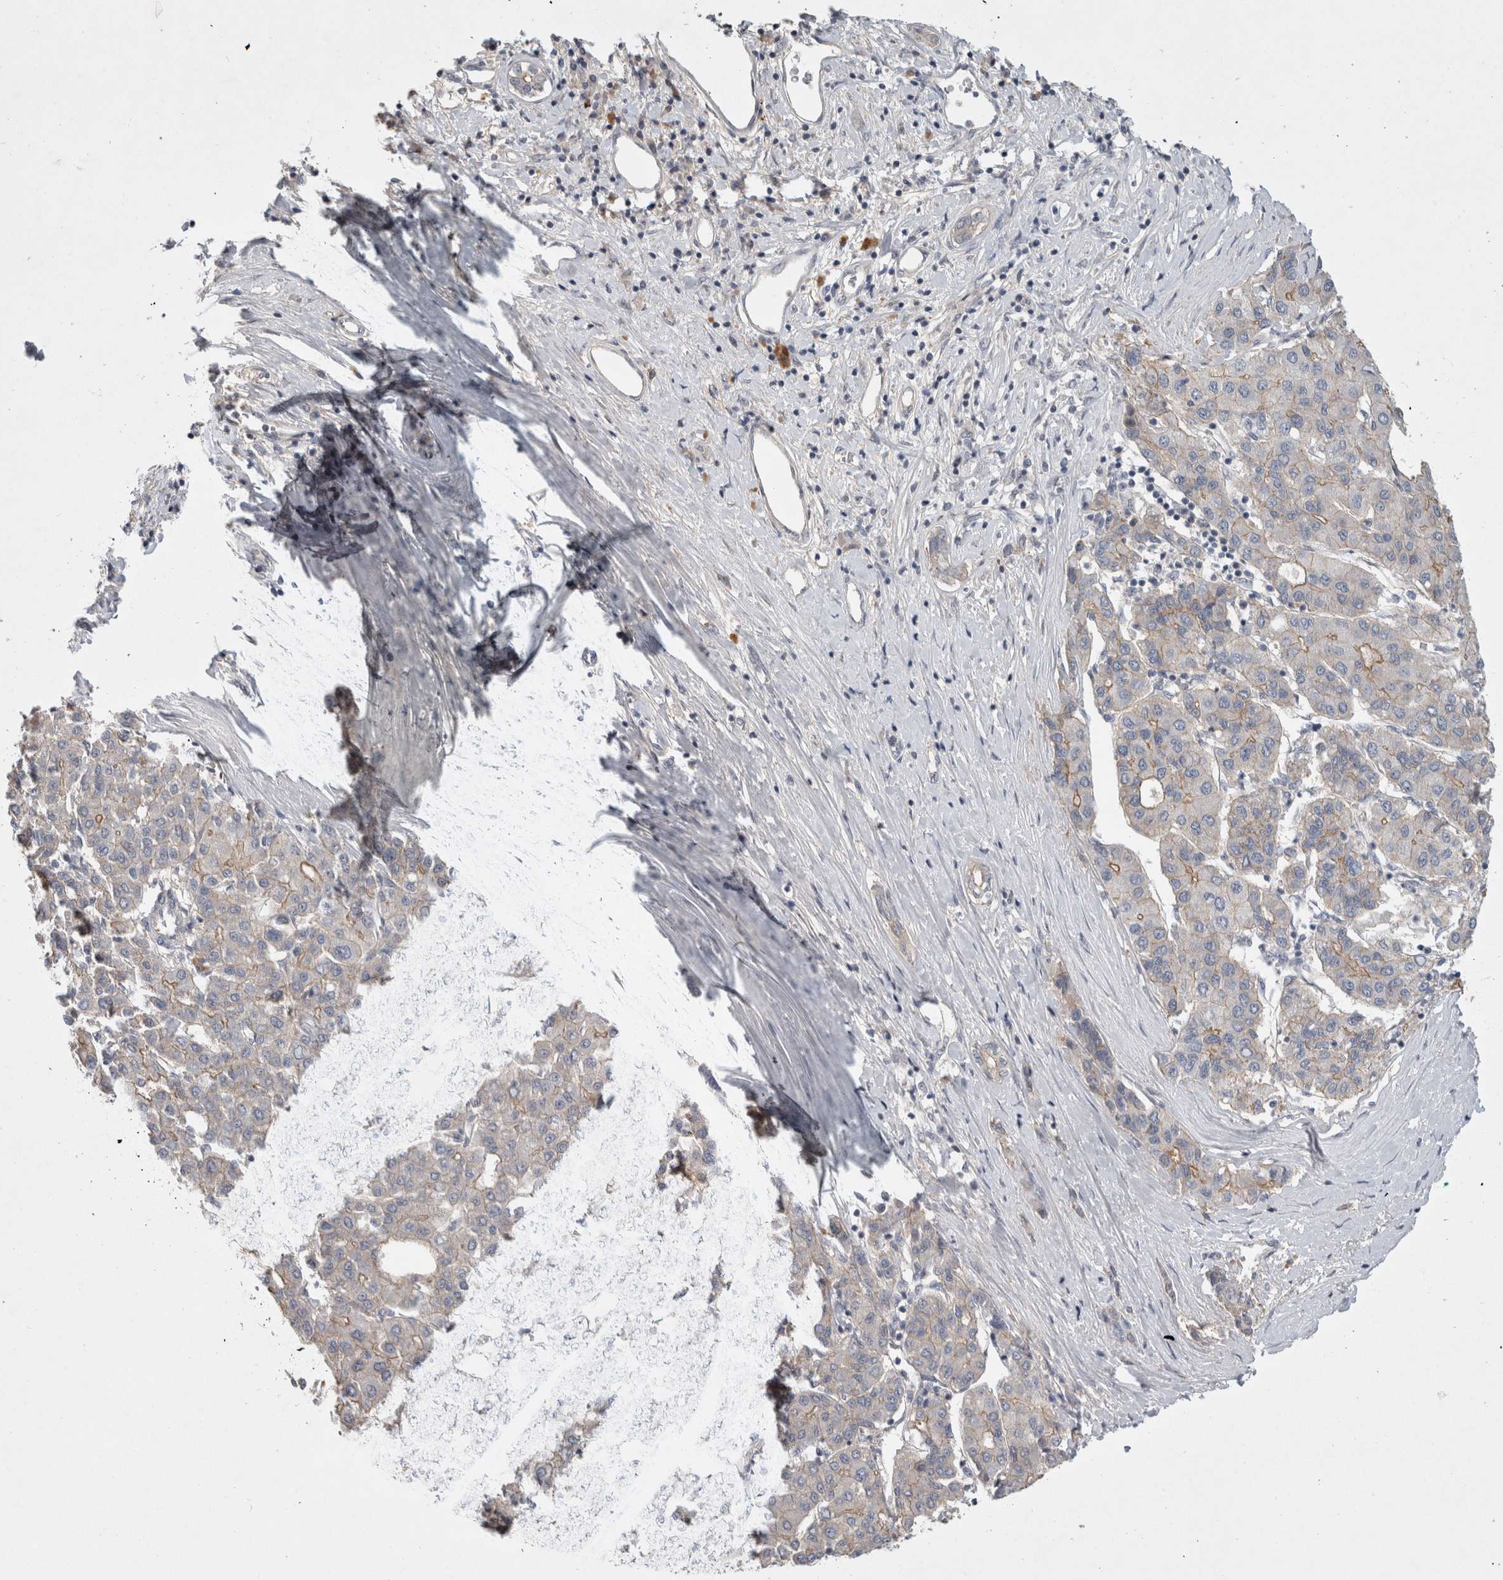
{"staining": {"intensity": "weak", "quantity": "<25%", "location": "cytoplasmic/membranous"}, "tissue": "liver cancer", "cell_type": "Tumor cells", "image_type": "cancer", "snomed": [{"axis": "morphology", "description": "Carcinoma, Hepatocellular, NOS"}, {"axis": "topography", "description": "Liver"}], "caption": "There is no significant expression in tumor cells of liver hepatocellular carcinoma. Nuclei are stained in blue.", "gene": "CERS3", "patient": {"sex": "male", "age": 65}}